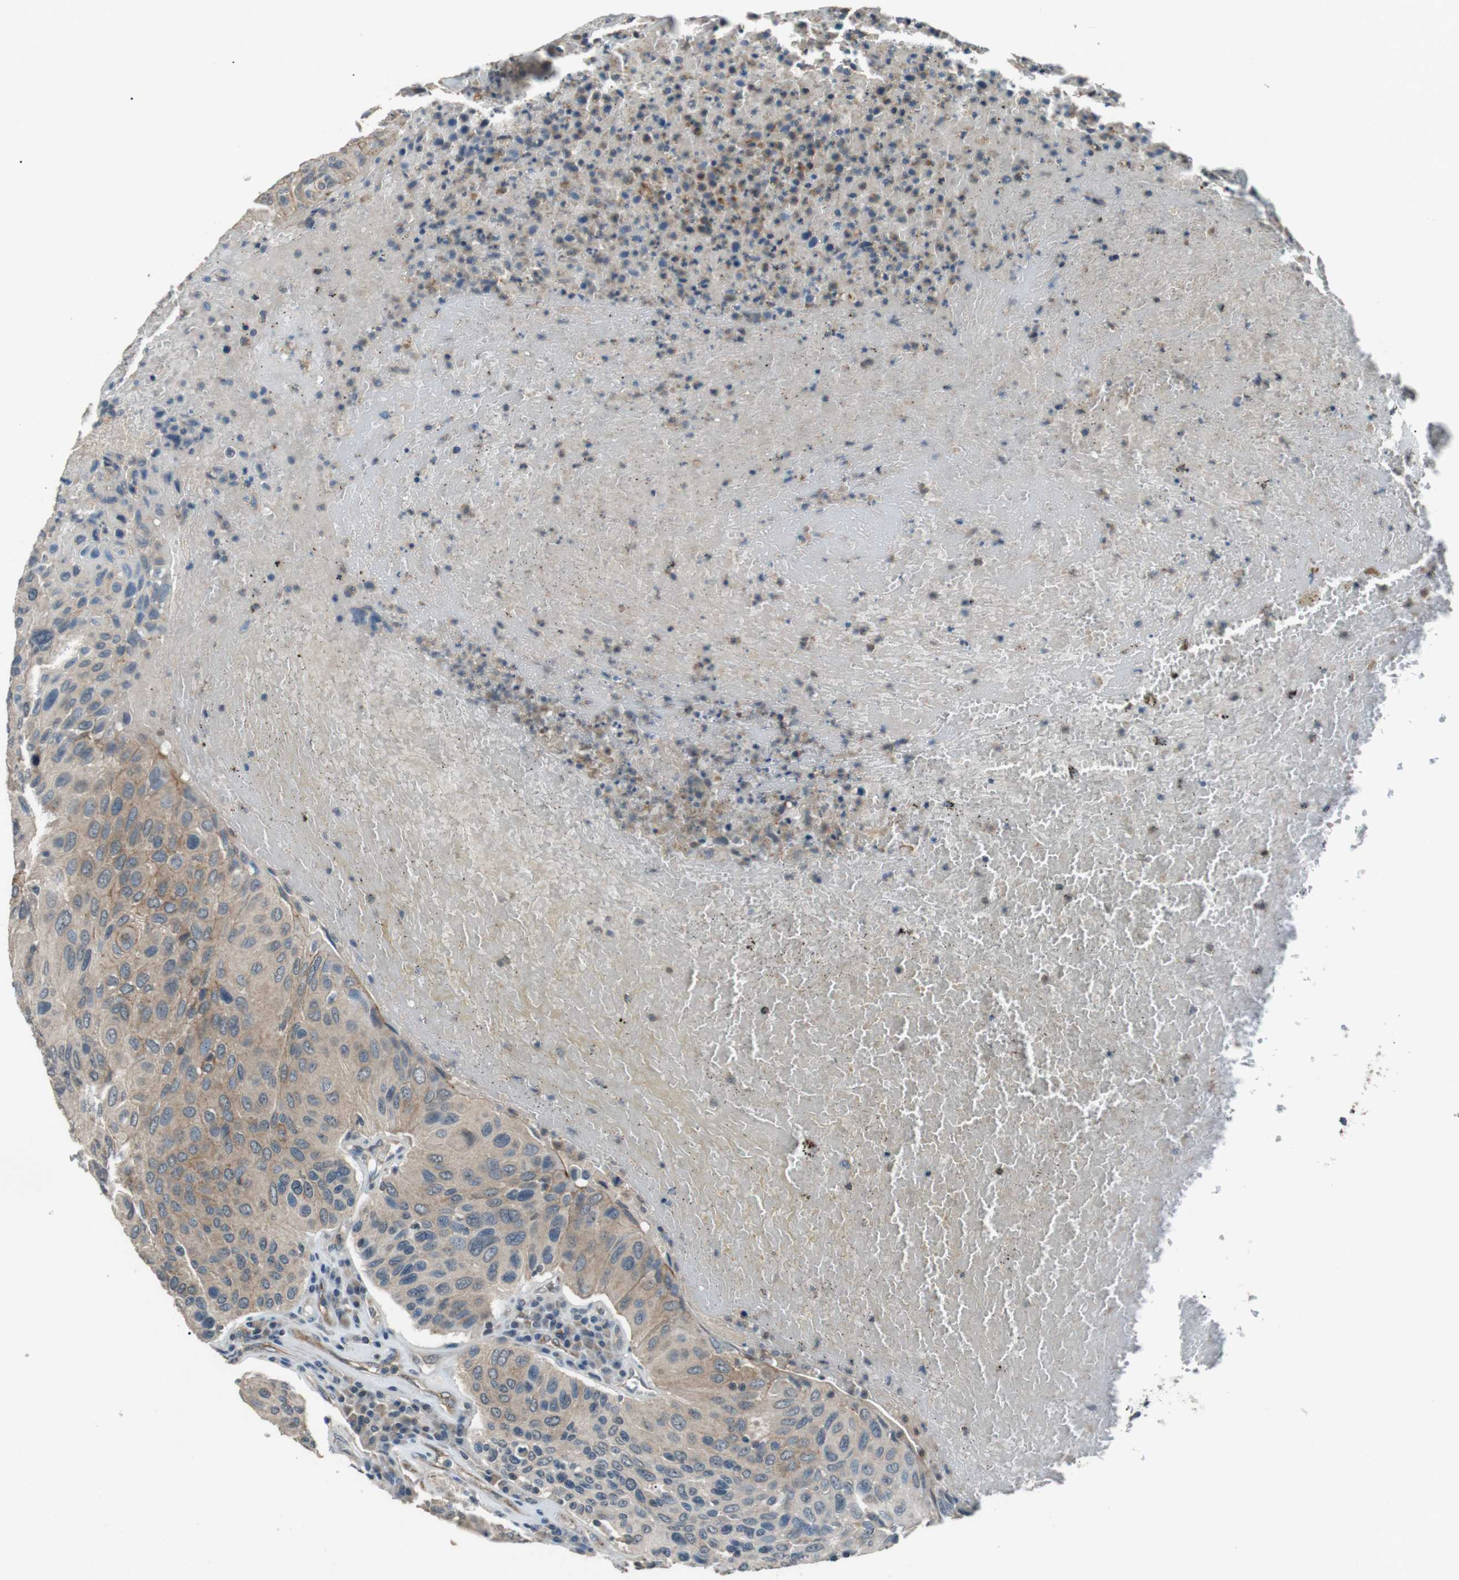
{"staining": {"intensity": "weak", "quantity": "25%-75%", "location": "cytoplasmic/membranous"}, "tissue": "urothelial cancer", "cell_type": "Tumor cells", "image_type": "cancer", "snomed": [{"axis": "morphology", "description": "Urothelial carcinoma, High grade"}, {"axis": "topography", "description": "Urinary bladder"}], "caption": "Human urothelial carcinoma (high-grade) stained with a brown dye reveals weak cytoplasmic/membranous positive positivity in approximately 25%-75% of tumor cells.", "gene": "NEK7", "patient": {"sex": "male", "age": 66}}